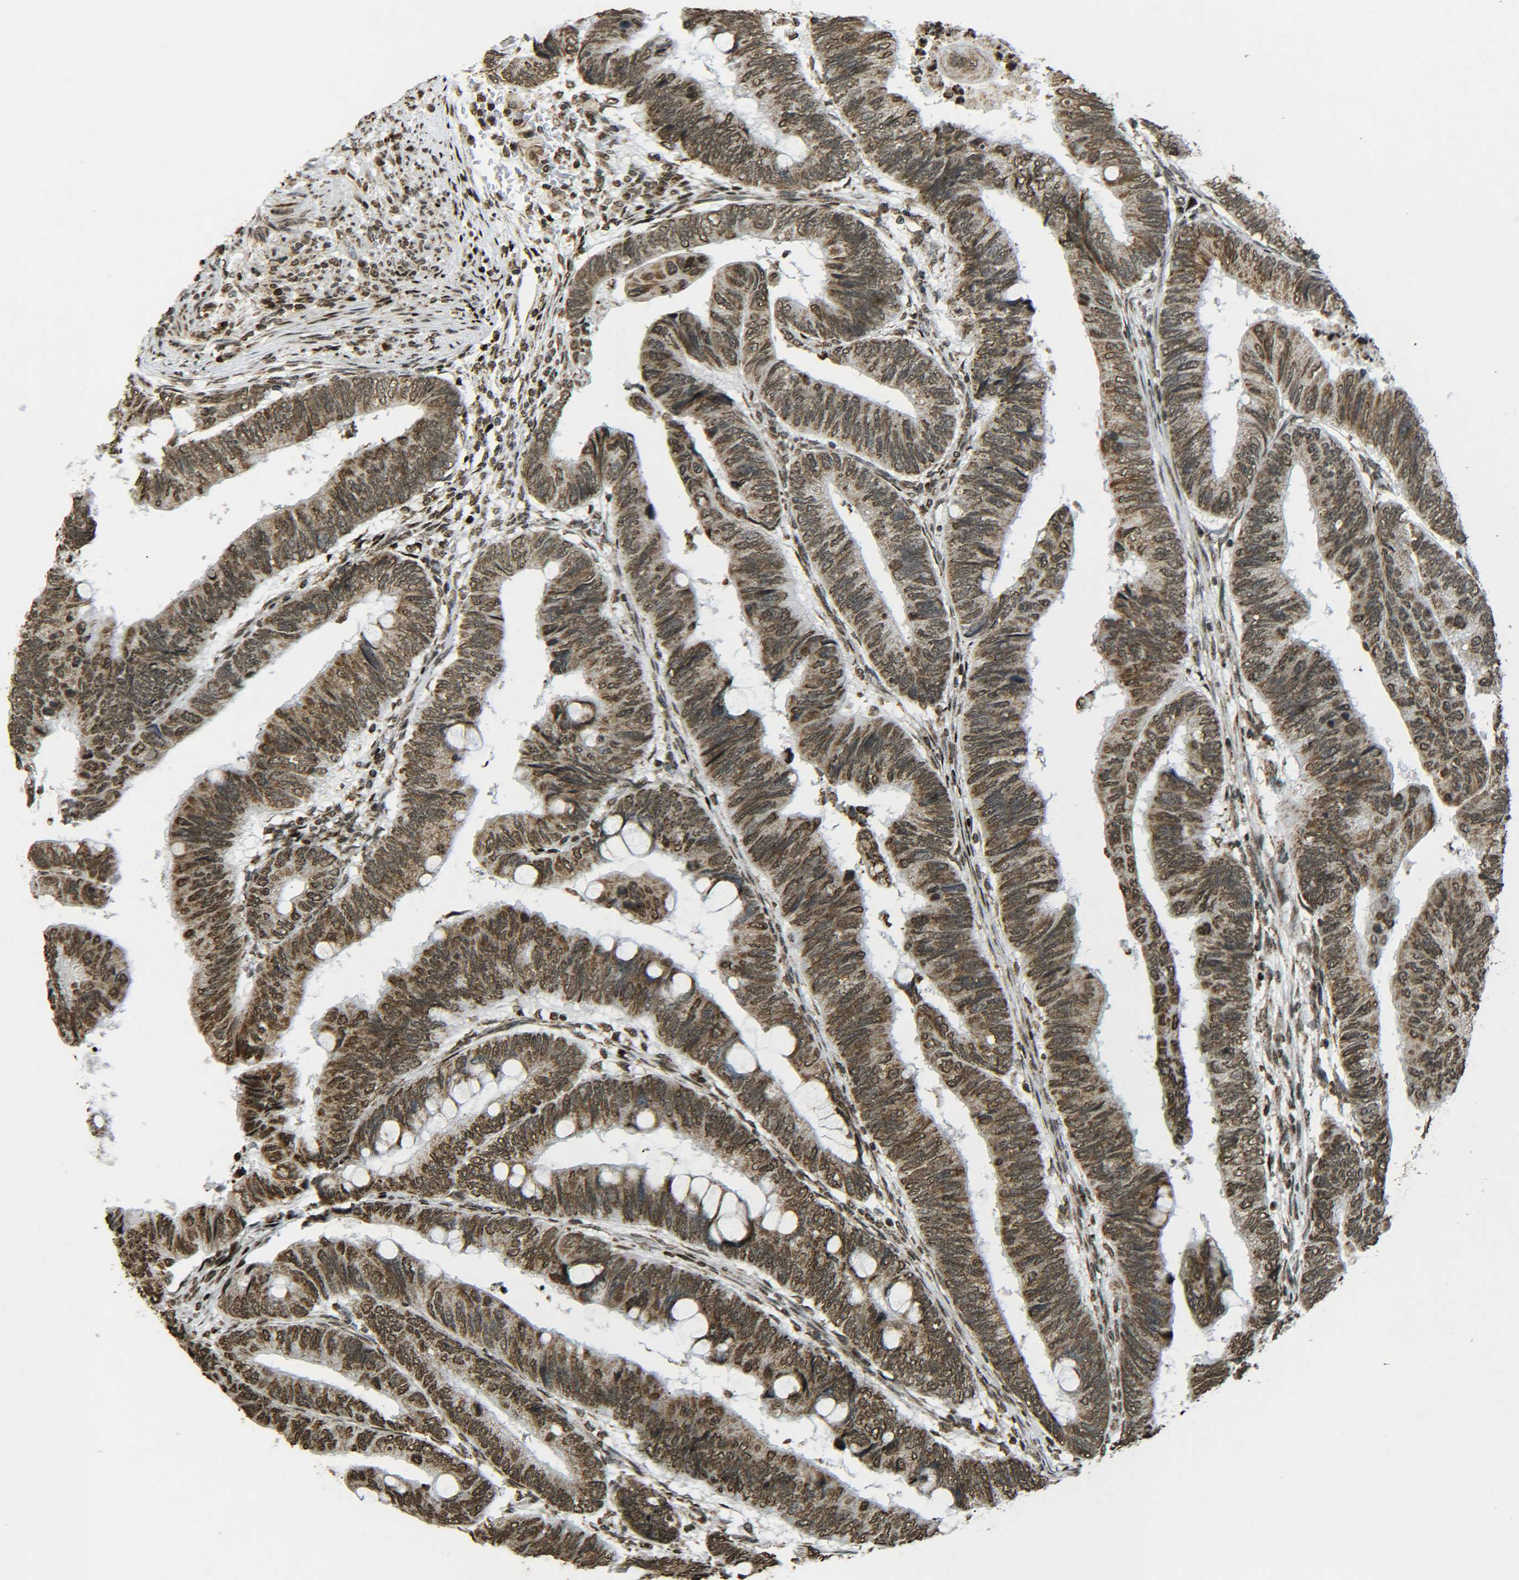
{"staining": {"intensity": "moderate", "quantity": ">75%", "location": "cytoplasmic/membranous,nuclear"}, "tissue": "colorectal cancer", "cell_type": "Tumor cells", "image_type": "cancer", "snomed": [{"axis": "morphology", "description": "Normal tissue, NOS"}, {"axis": "morphology", "description": "Adenocarcinoma, NOS"}, {"axis": "topography", "description": "Rectum"}, {"axis": "topography", "description": "Peripheral nerve tissue"}], "caption": "Immunohistochemical staining of adenocarcinoma (colorectal) displays medium levels of moderate cytoplasmic/membranous and nuclear protein staining in about >75% of tumor cells. (Stains: DAB in brown, nuclei in blue, Microscopy: brightfield microscopy at high magnification).", "gene": "NEUROG2", "patient": {"sex": "male", "age": 92}}